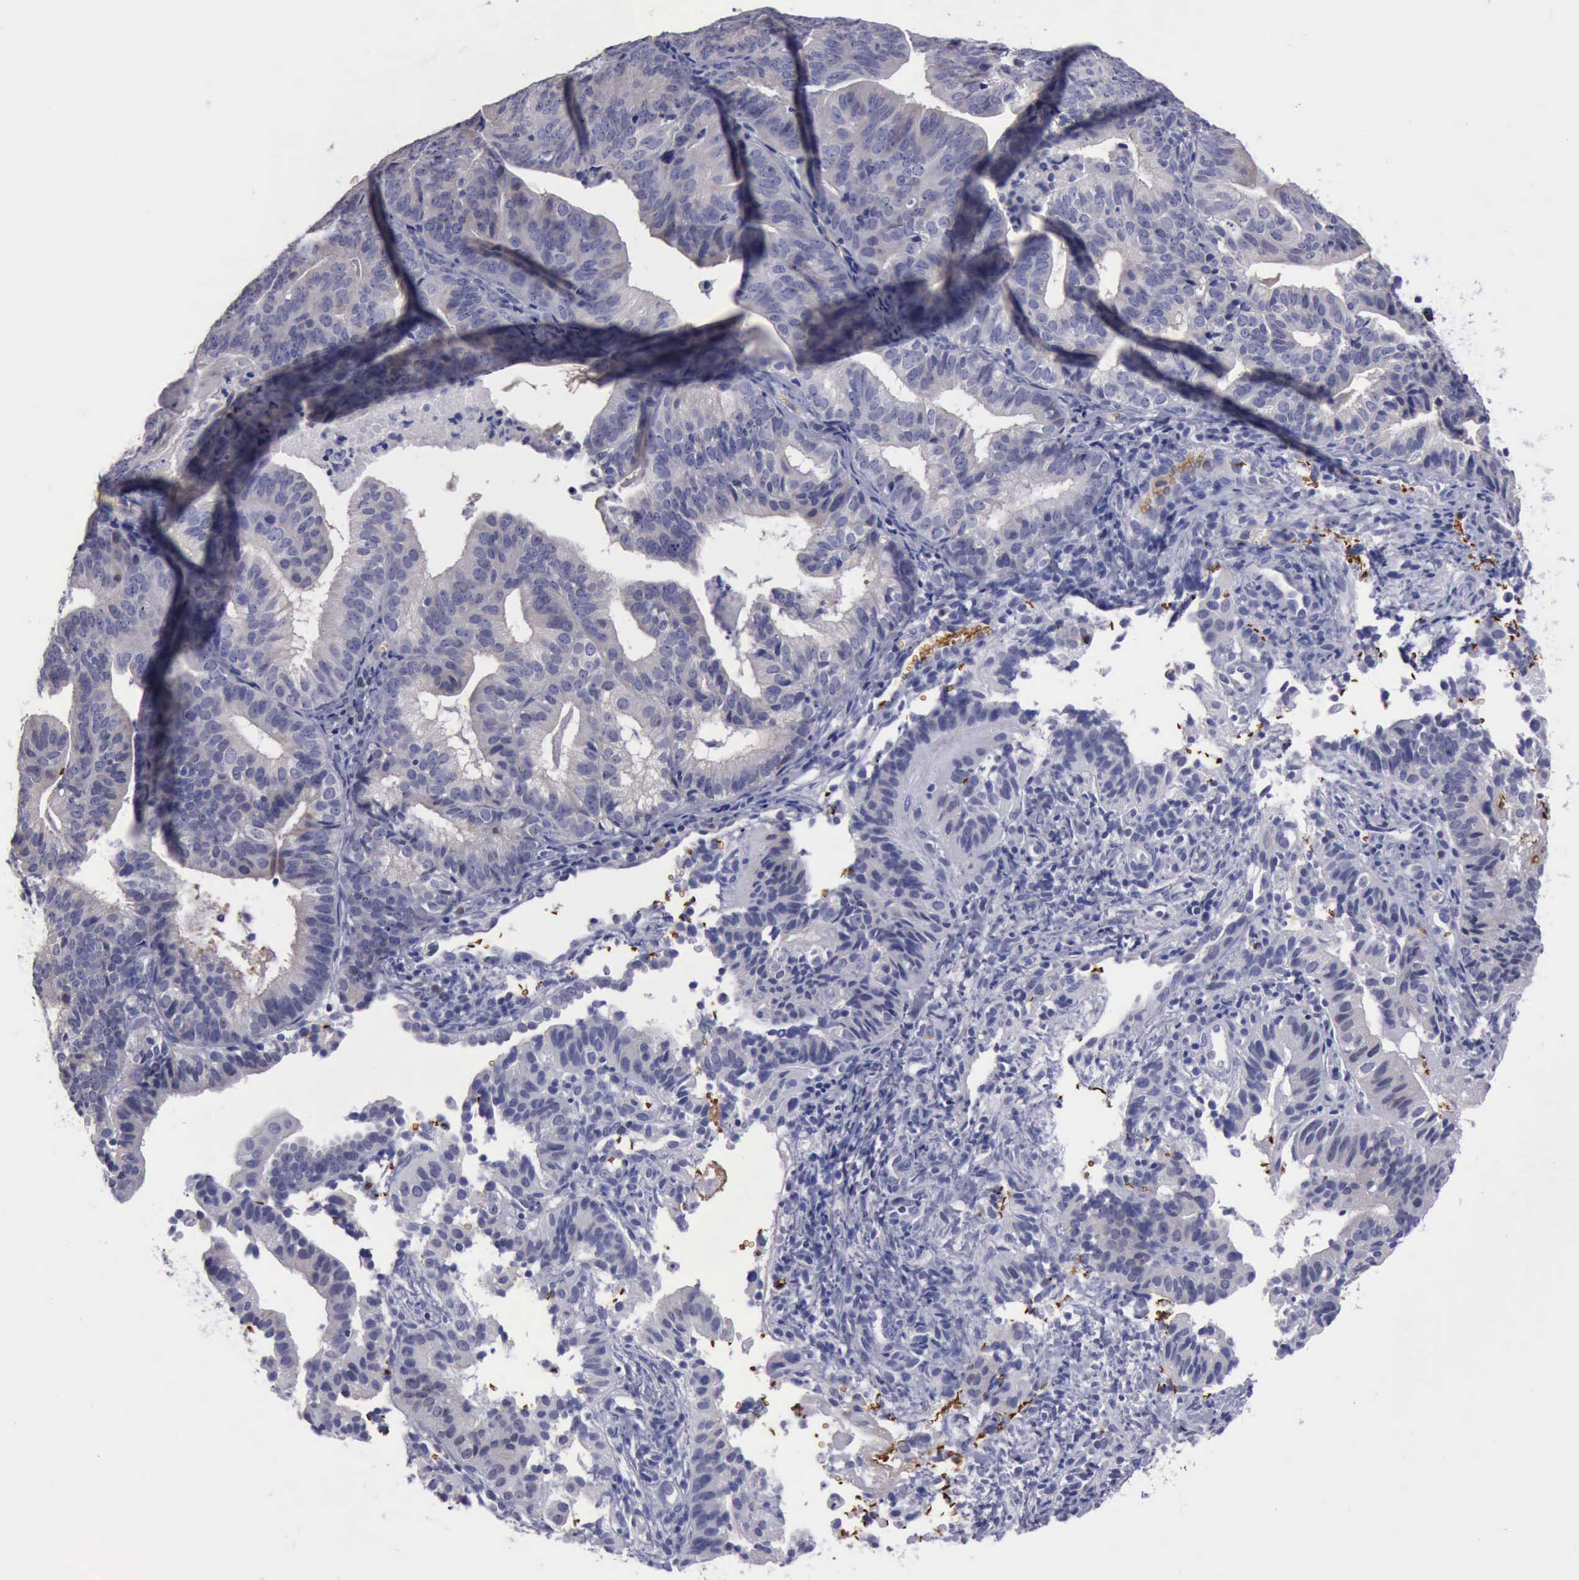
{"staining": {"intensity": "negative", "quantity": "none", "location": "none"}, "tissue": "cervical cancer", "cell_type": "Tumor cells", "image_type": "cancer", "snomed": [{"axis": "morphology", "description": "Adenocarcinoma, NOS"}, {"axis": "topography", "description": "Cervix"}], "caption": "Cervical cancer stained for a protein using immunohistochemistry displays no staining tumor cells.", "gene": "CEP128", "patient": {"sex": "female", "age": 60}}